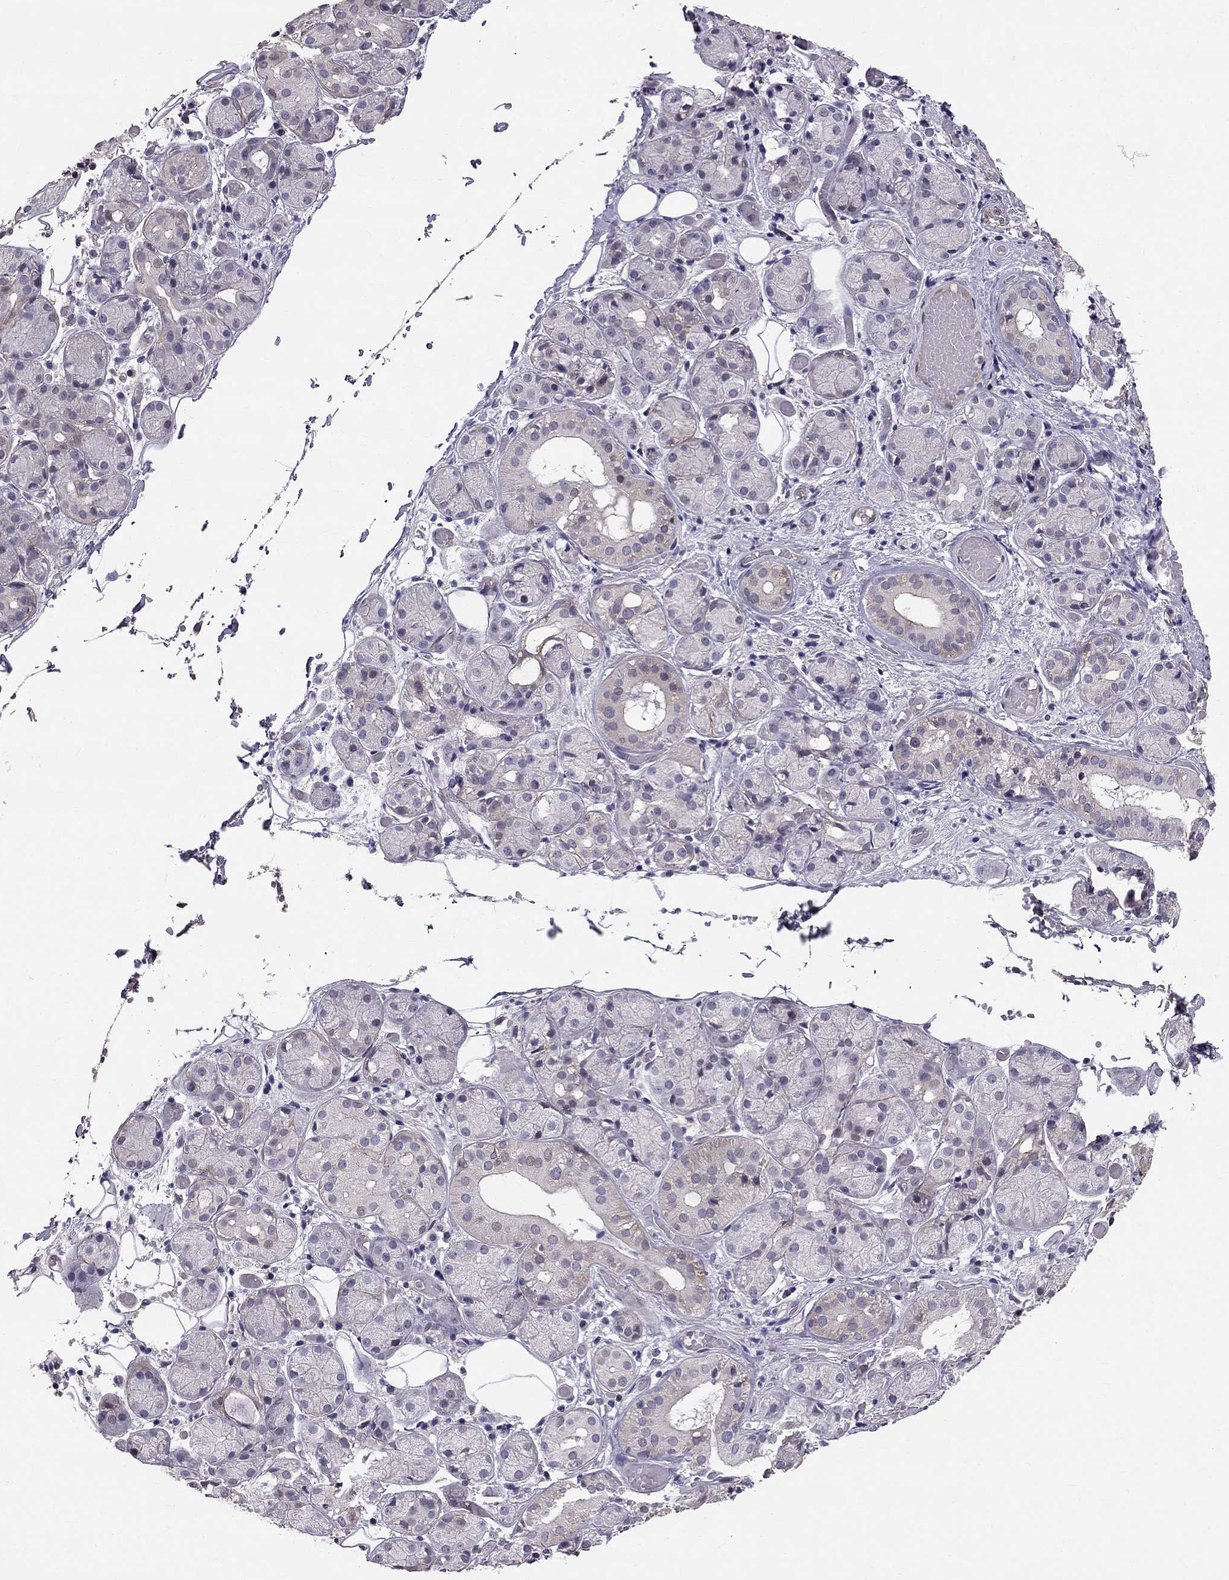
{"staining": {"intensity": "negative", "quantity": "none", "location": "none"}, "tissue": "salivary gland", "cell_type": "Glandular cells", "image_type": "normal", "snomed": [{"axis": "morphology", "description": "Normal tissue, NOS"}, {"axis": "topography", "description": "Salivary gland"}, {"axis": "topography", "description": "Peripheral nerve tissue"}], "caption": "Micrograph shows no significant protein expression in glandular cells of normal salivary gland.", "gene": "GJB4", "patient": {"sex": "male", "age": 71}}